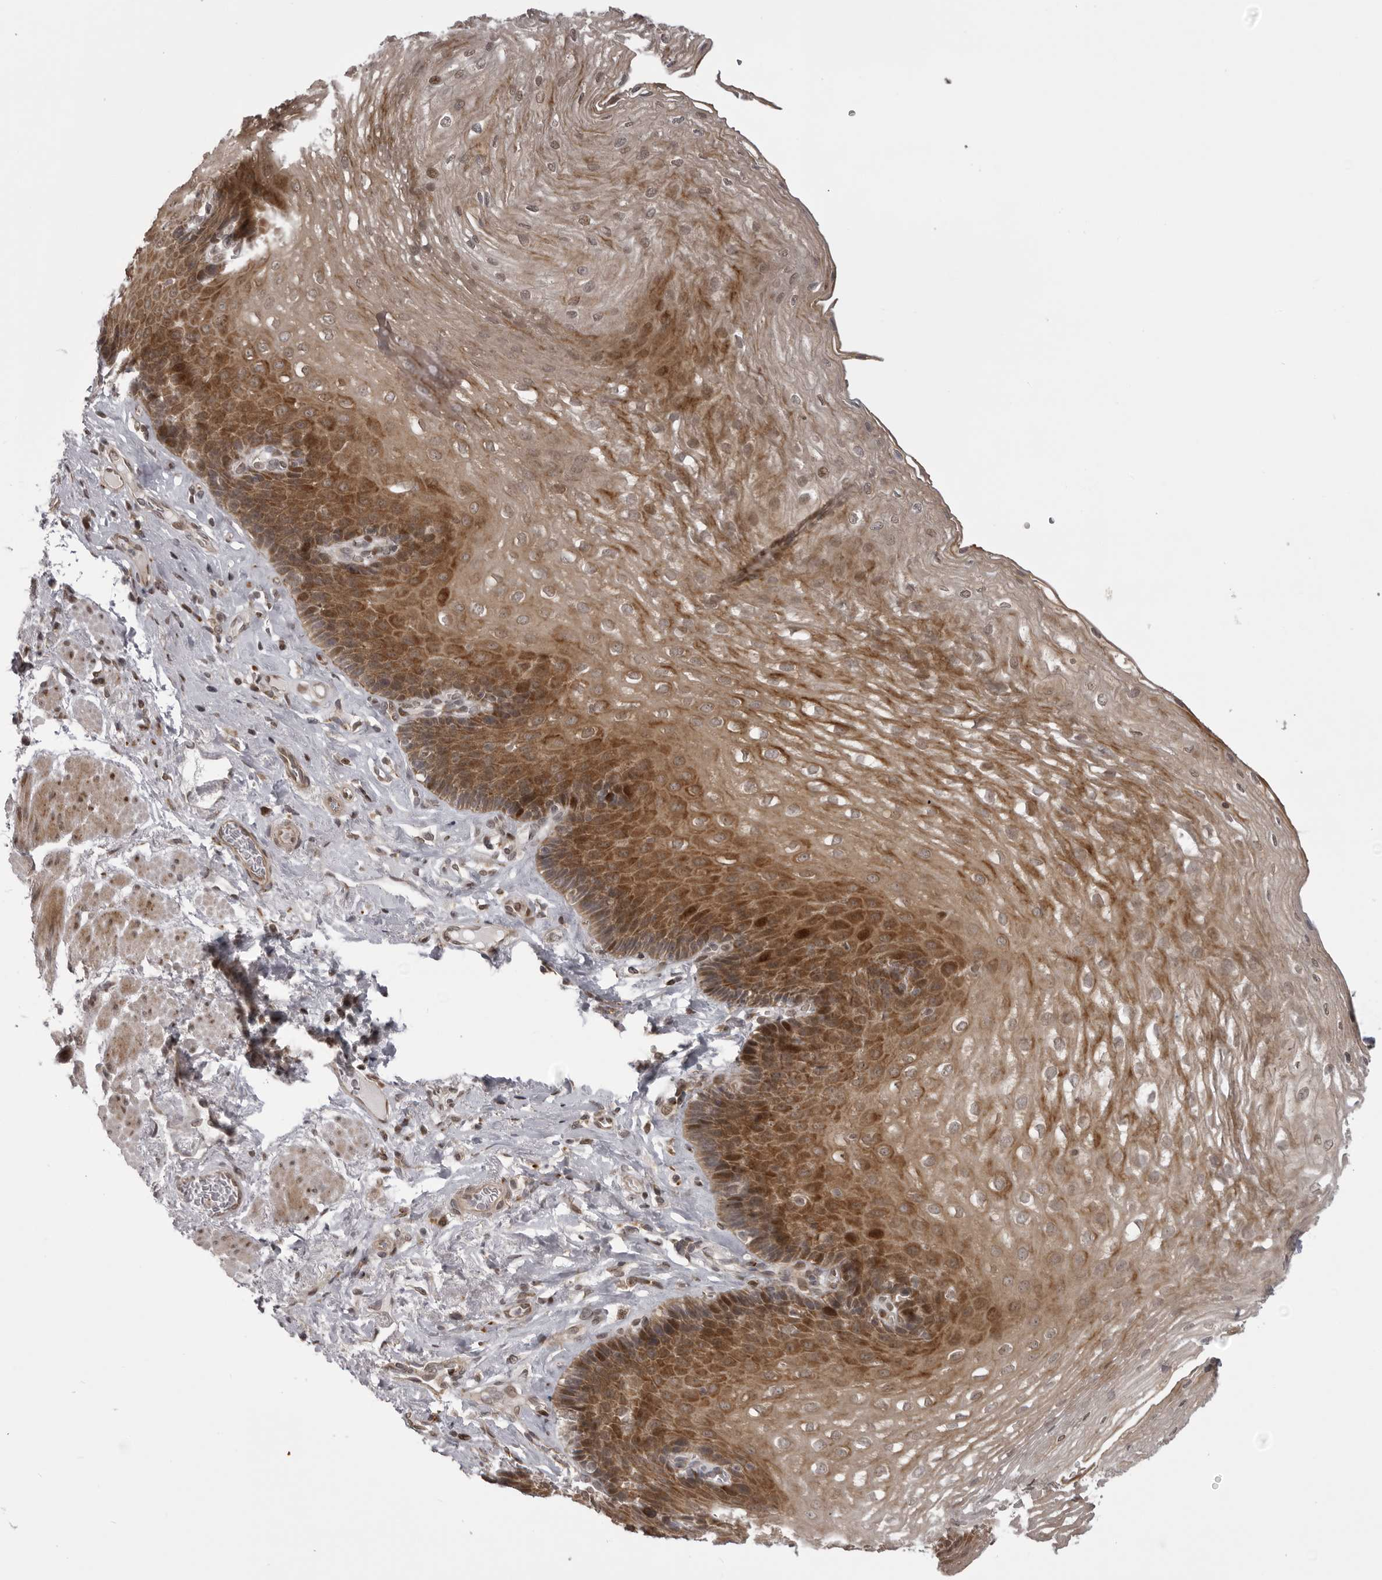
{"staining": {"intensity": "moderate", "quantity": ">75%", "location": "cytoplasmic/membranous,nuclear"}, "tissue": "esophagus", "cell_type": "Squamous epithelial cells", "image_type": "normal", "snomed": [{"axis": "morphology", "description": "Normal tissue, NOS"}, {"axis": "topography", "description": "Esophagus"}], "caption": "Immunohistochemical staining of normal esophagus reveals moderate cytoplasmic/membranous,nuclear protein positivity in about >75% of squamous epithelial cells.", "gene": "C1orf109", "patient": {"sex": "female", "age": 66}}